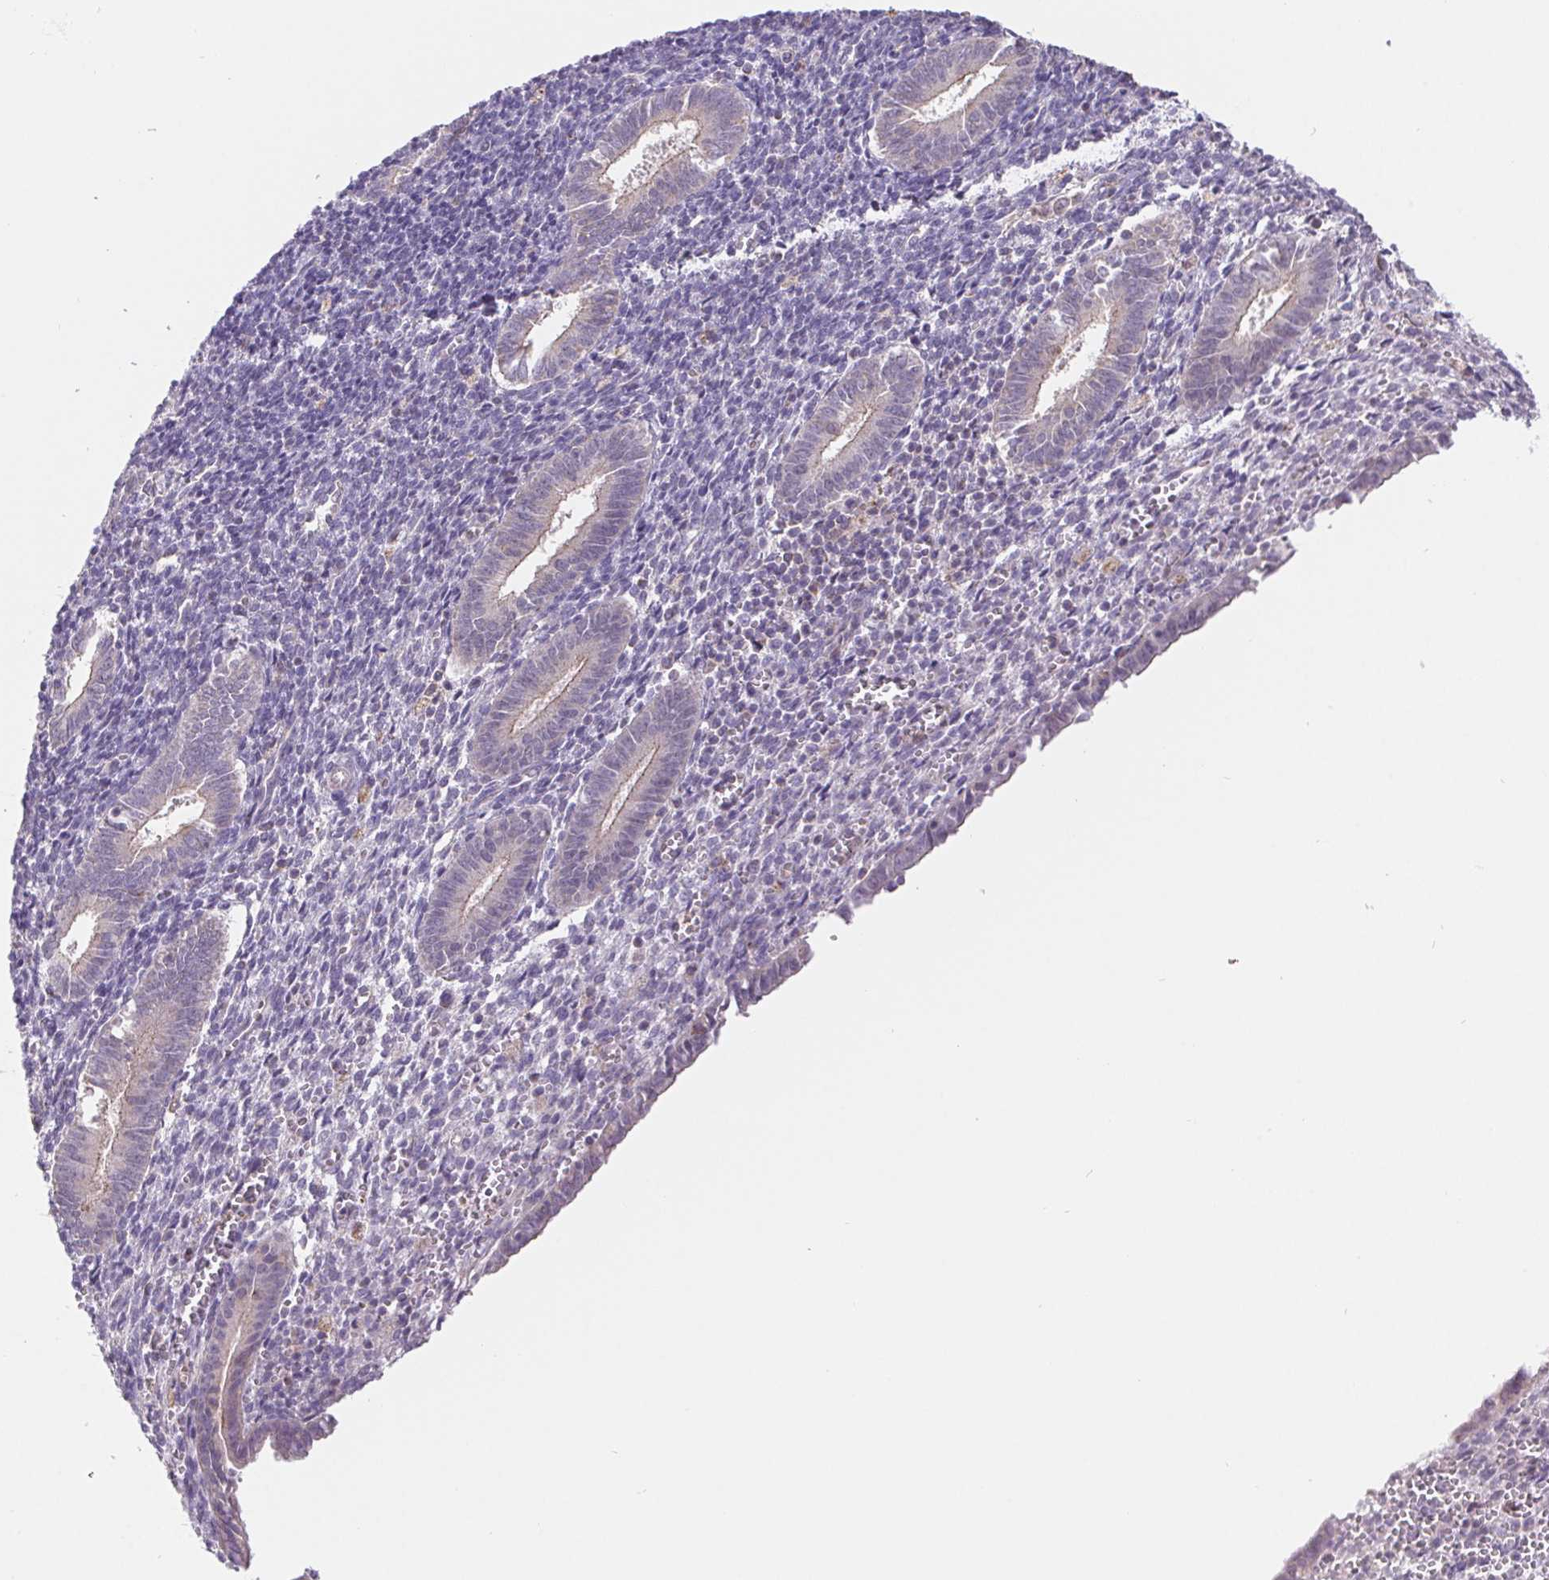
{"staining": {"intensity": "negative", "quantity": "none", "location": "none"}, "tissue": "endometrium", "cell_type": "Cells in endometrial stroma", "image_type": "normal", "snomed": [{"axis": "morphology", "description": "Normal tissue, NOS"}, {"axis": "topography", "description": "Endometrium"}], "caption": "Cells in endometrial stroma show no significant protein staining in unremarkable endometrium. The staining is performed using DAB (3,3'-diaminobenzidine) brown chromogen with nuclei counter-stained in using hematoxylin.", "gene": "EMC6", "patient": {"sex": "female", "age": 25}}